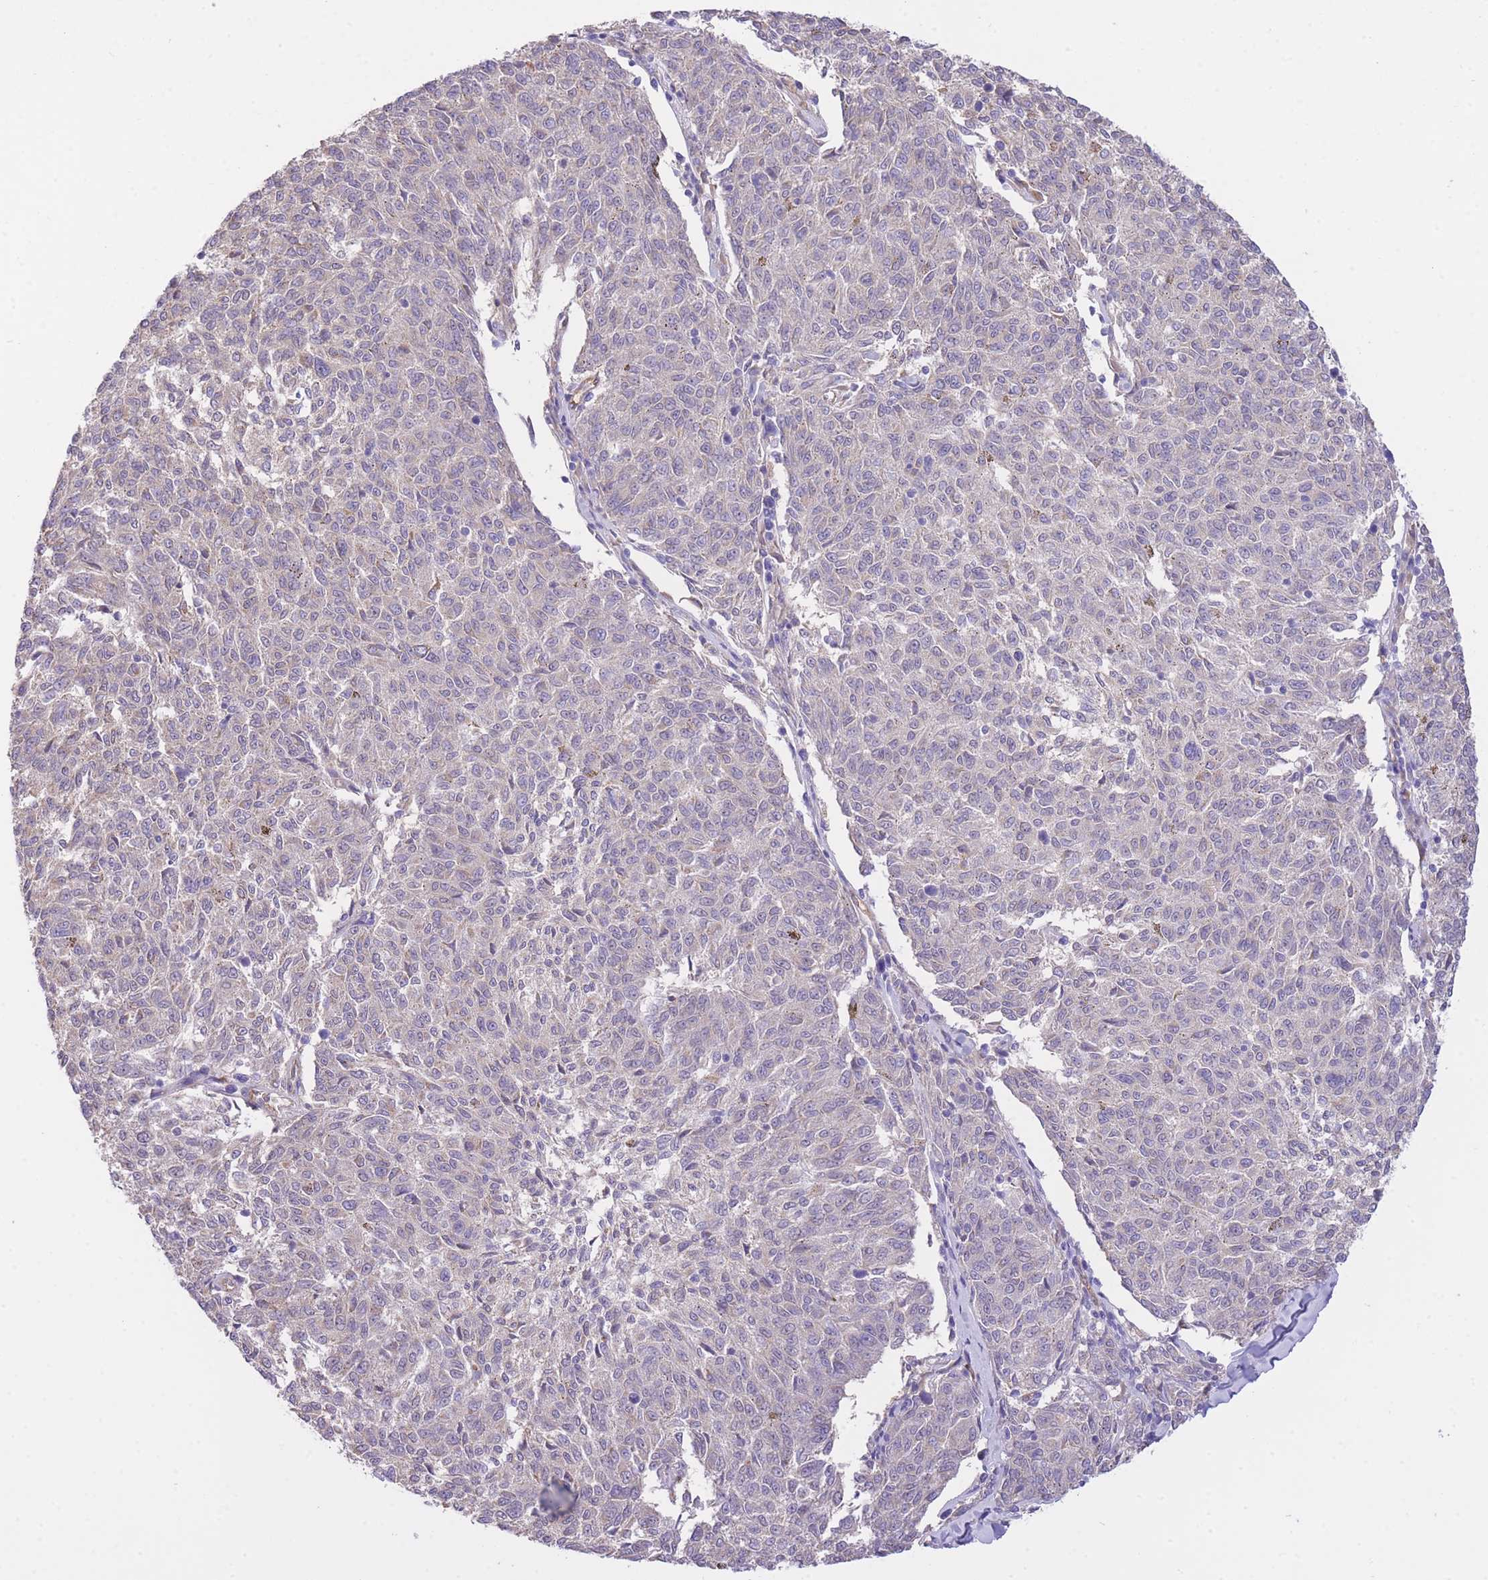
{"staining": {"intensity": "negative", "quantity": "none", "location": "none"}, "tissue": "melanoma", "cell_type": "Tumor cells", "image_type": "cancer", "snomed": [{"axis": "morphology", "description": "Malignant melanoma, NOS"}, {"axis": "topography", "description": "Skin"}], "caption": "Photomicrograph shows no protein expression in tumor cells of malignant melanoma tissue.", "gene": "PGM1", "patient": {"sex": "female", "age": 72}}